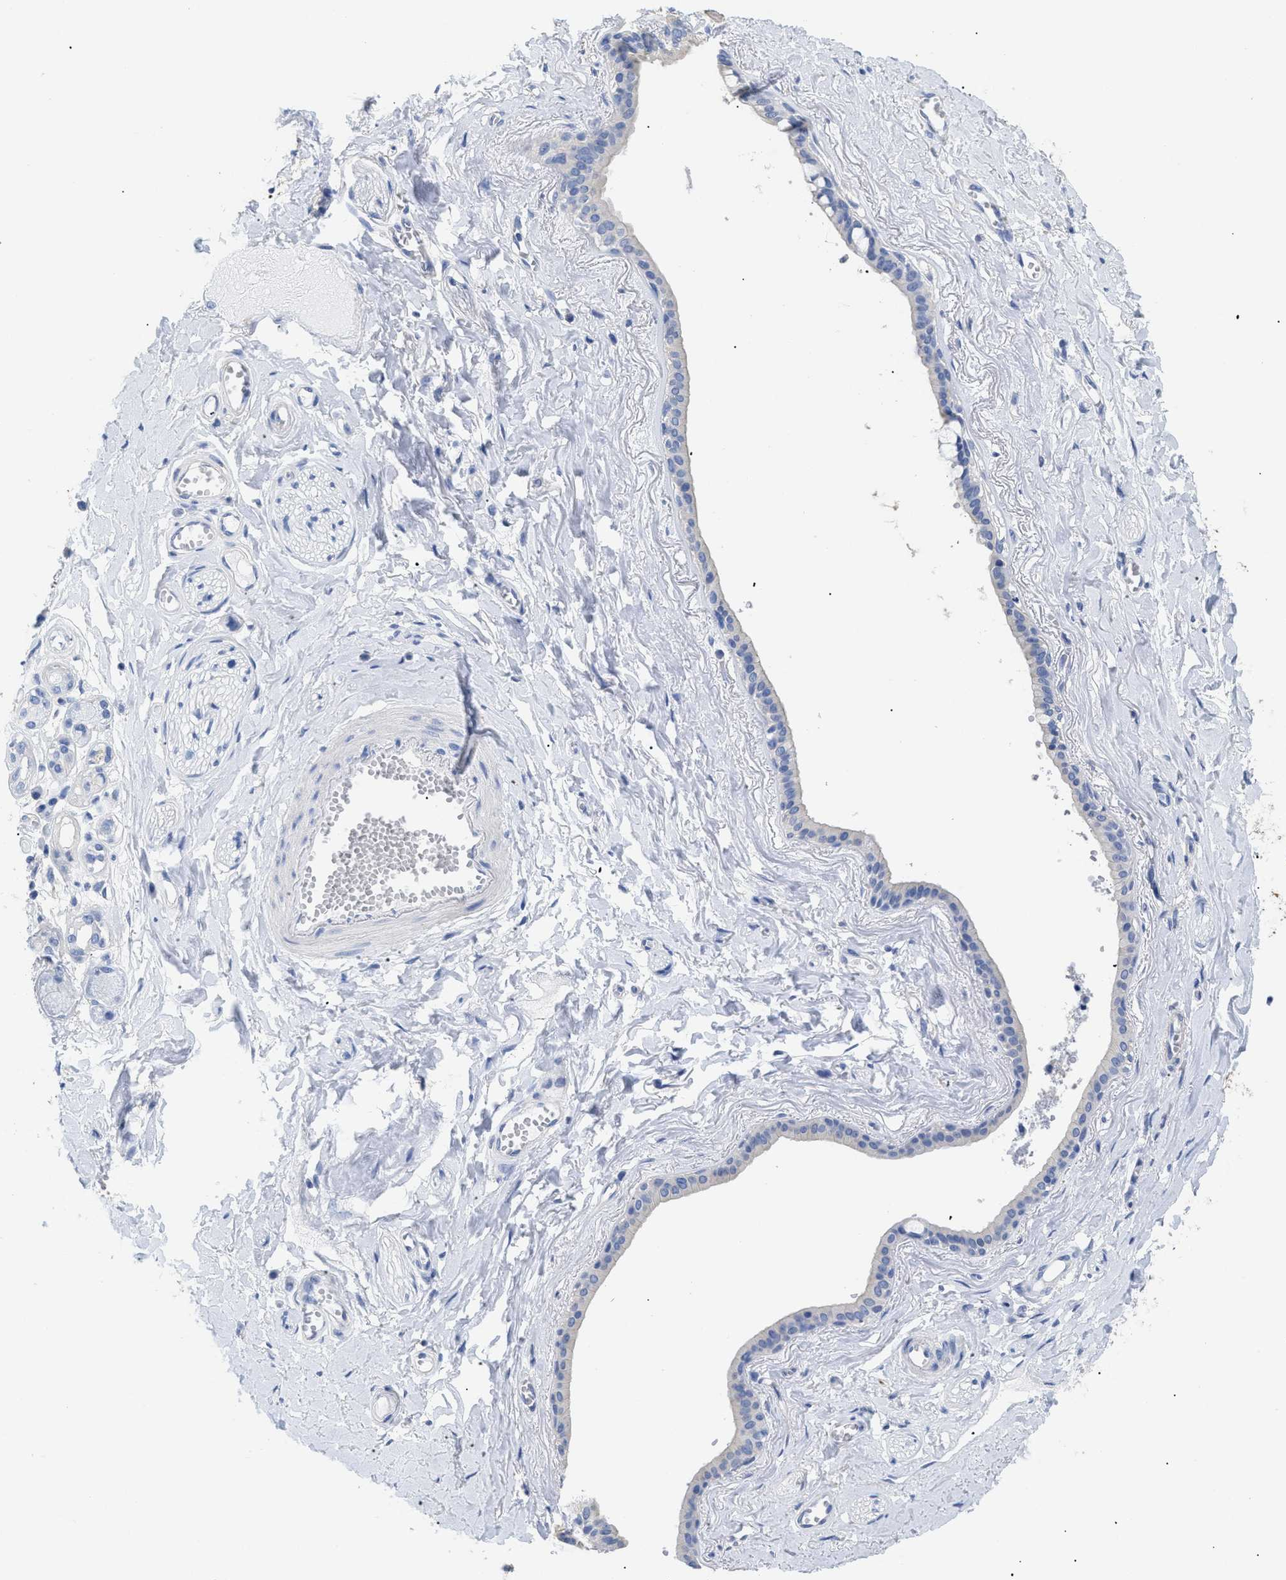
{"staining": {"intensity": "negative", "quantity": "none", "location": "none"}, "tissue": "adipose tissue", "cell_type": "Adipocytes", "image_type": "normal", "snomed": [{"axis": "morphology", "description": "Normal tissue, NOS"}, {"axis": "morphology", "description": "Inflammation, NOS"}, {"axis": "topography", "description": "Salivary gland"}, {"axis": "topography", "description": "Peripheral nerve tissue"}], "caption": "The histopathology image exhibits no staining of adipocytes in unremarkable adipose tissue. Brightfield microscopy of IHC stained with DAB (brown) and hematoxylin (blue), captured at high magnification.", "gene": "DLC1", "patient": {"sex": "female", "age": 75}}